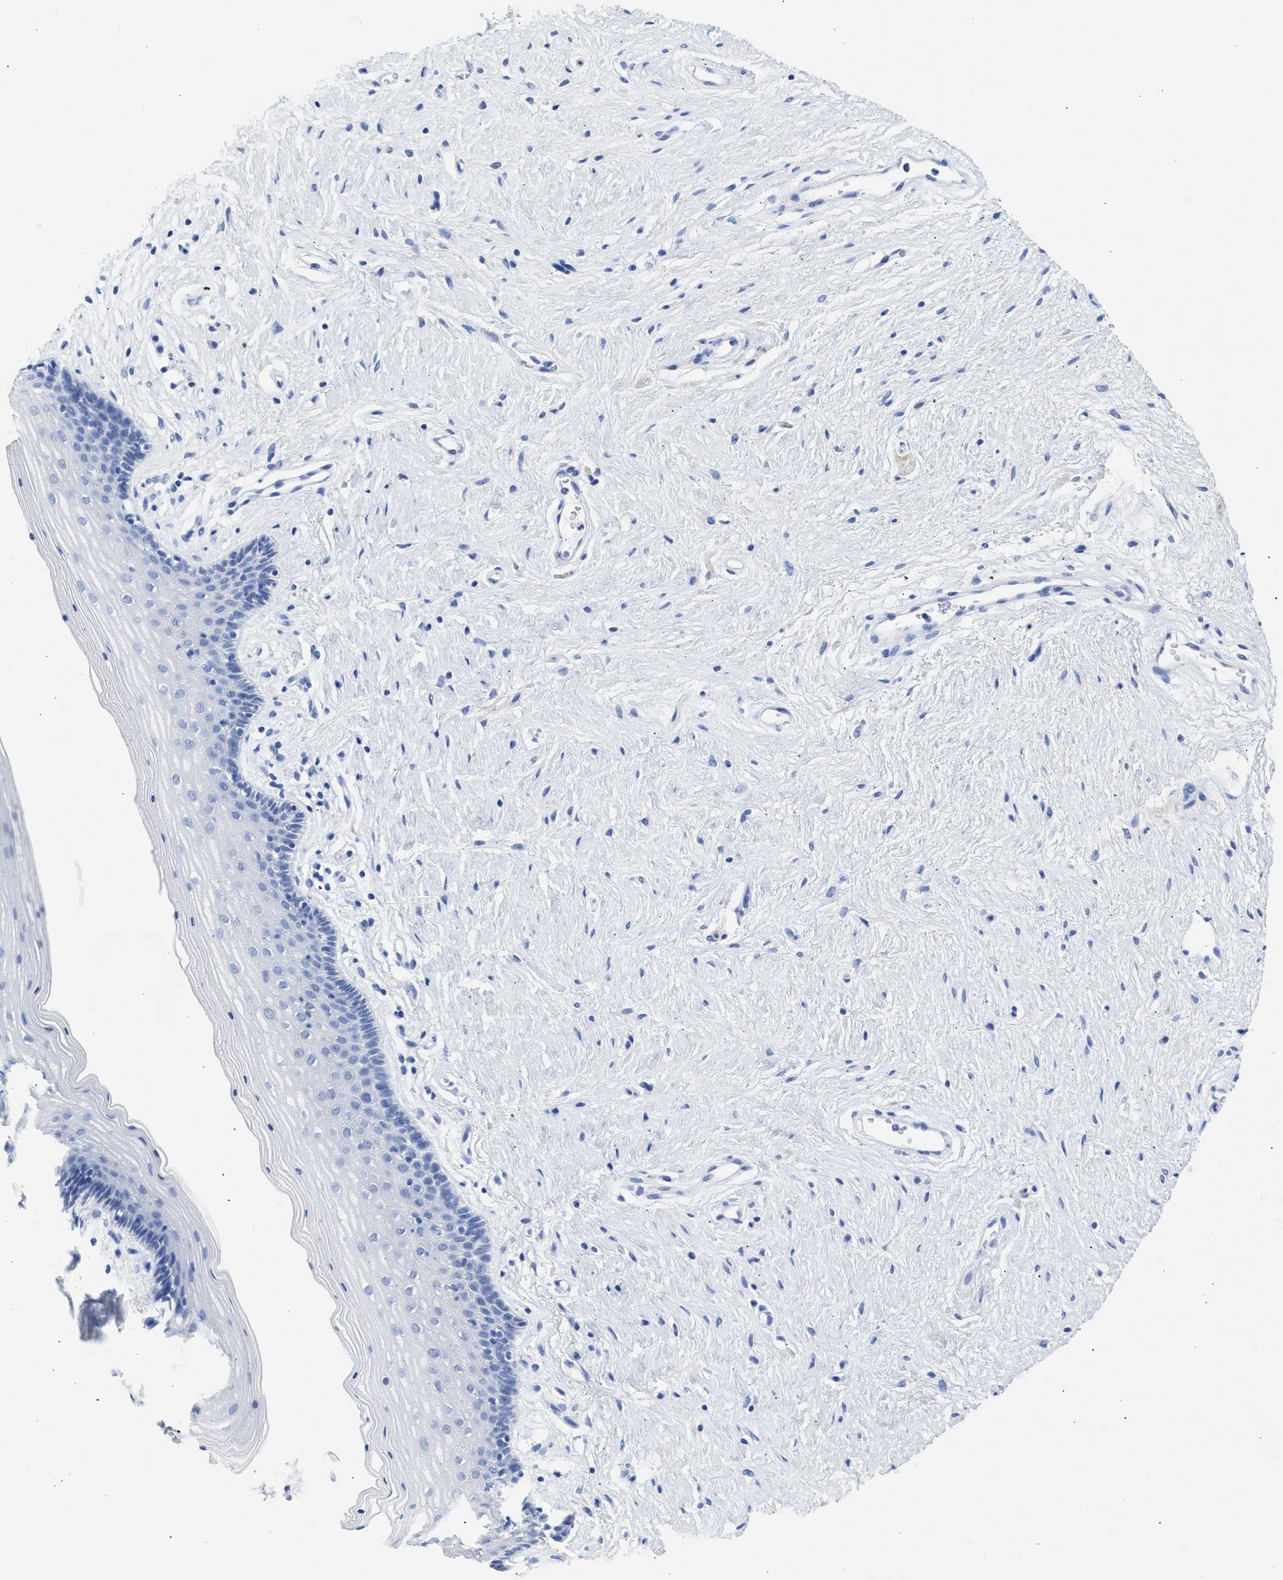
{"staining": {"intensity": "negative", "quantity": "none", "location": "none"}, "tissue": "vagina", "cell_type": "Squamous epithelial cells", "image_type": "normal", "snomed": [{"axis": "morphology", "description": "Normal tissue, NOS"}, {"axis": "topography", "description": "Vagina"}], "caption": "DAB (3,3'-diaminobenzidine) immunohistochemical staining of benign human vagina reveals no significant expression in squamous epithelial cells. Brightfield microscopy of immunohistochemistry (IHC) stained with DAB (3,3'-diaminobenzidine) (brown) and hematoxylin (blue), captured at high magnification.", "gene": "NCAM1", "patient": {"sex": "female", "age": 44}}